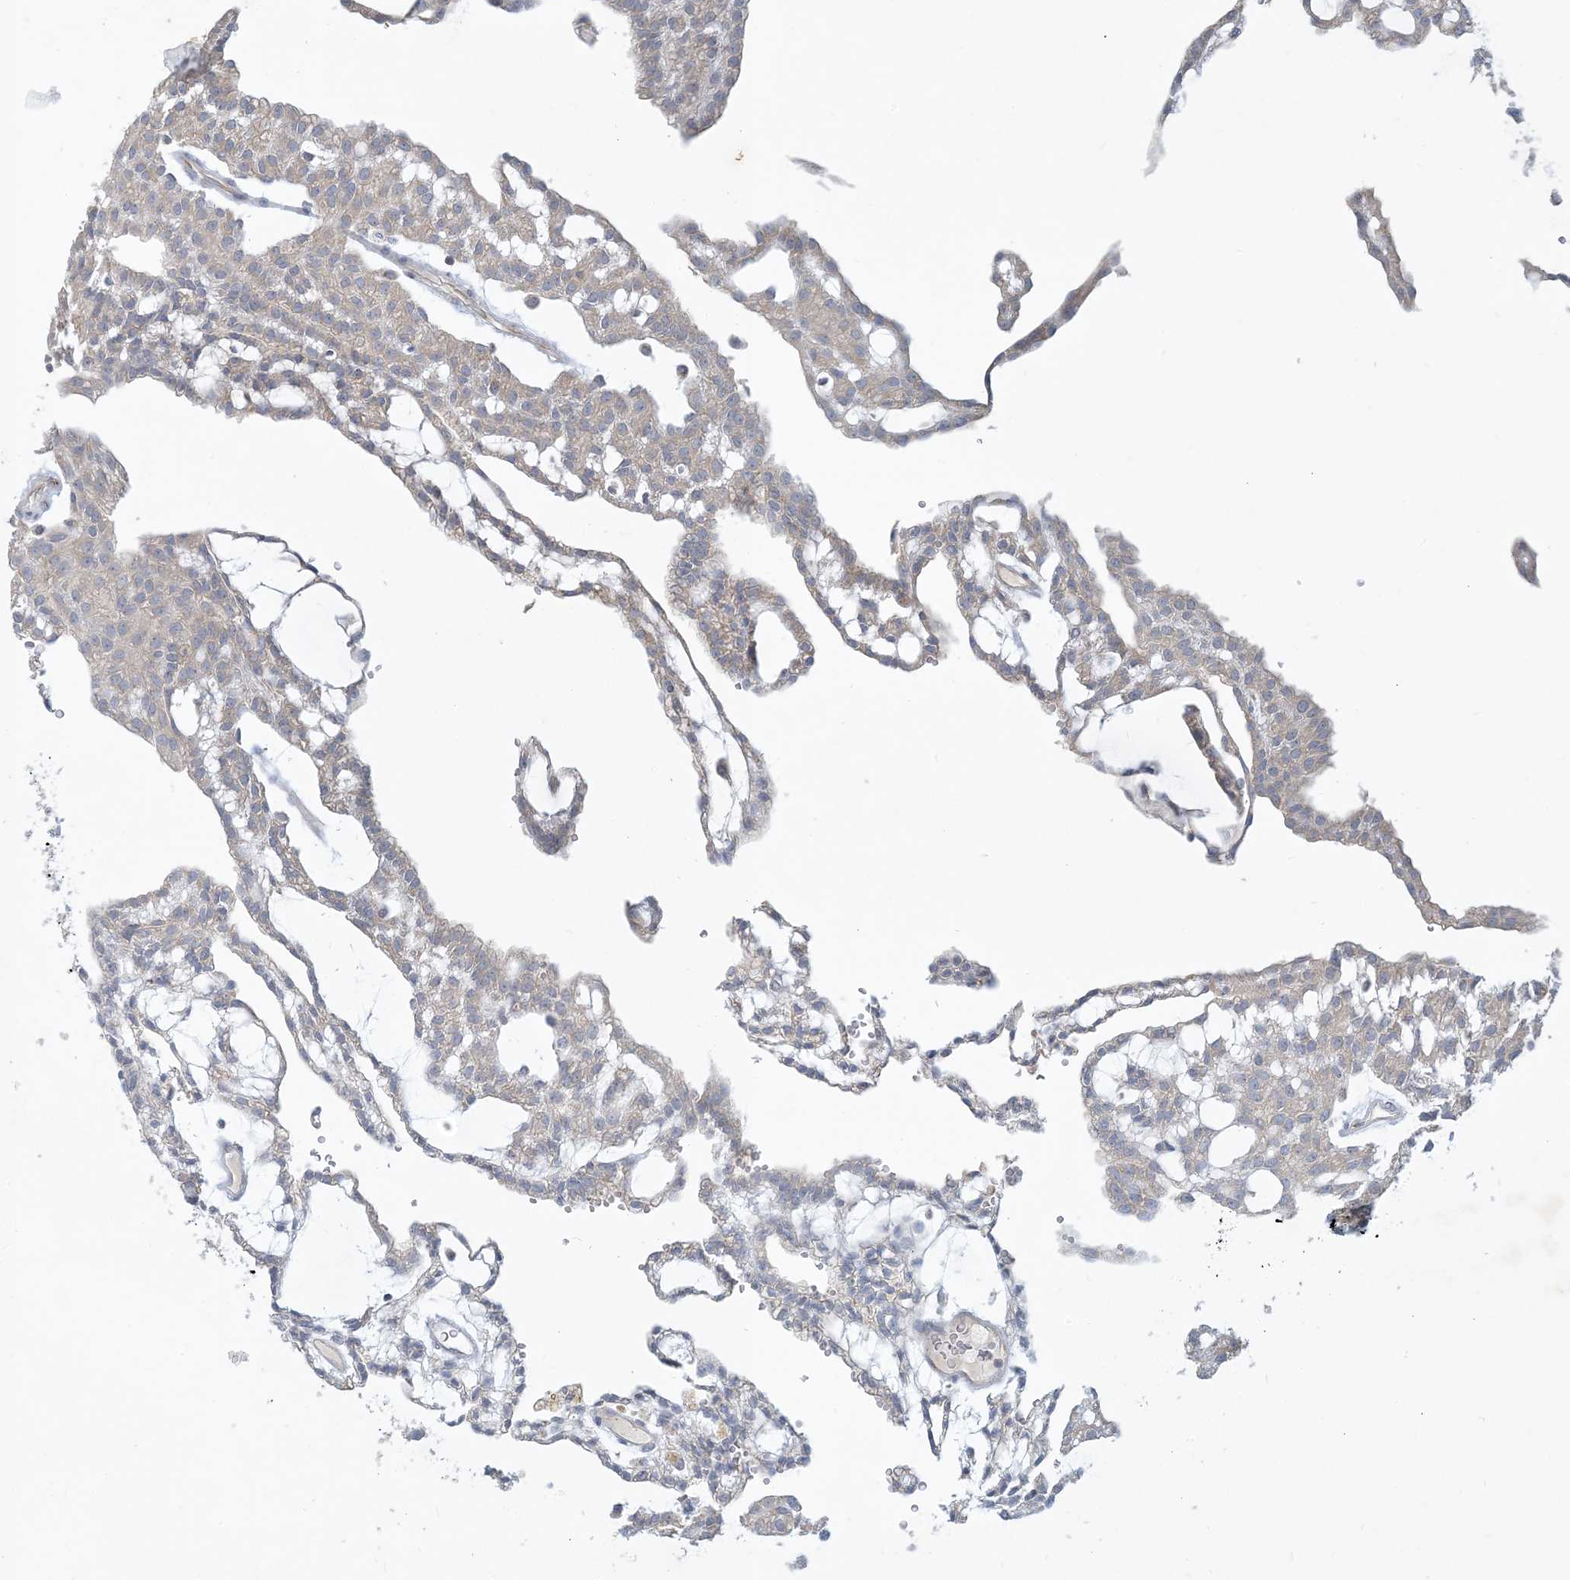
{"staining": {"intensity": "negative", "quantity": "none", "location": "none"}, "tissue": "renal cancer", "cell_type": "Tumor cells", "image_type": "cancer", "snomed": [{"axis": "morphology", "description": "Adenocarcinoma, NOS"}, {"axis": "topography", "description": "Kidney"}], "caption": "This is an IHC image of renal cancer. There is no expression in tumor cells.", "gene": "CCDC14", "patient": {"sex": "male", "age": 63}}